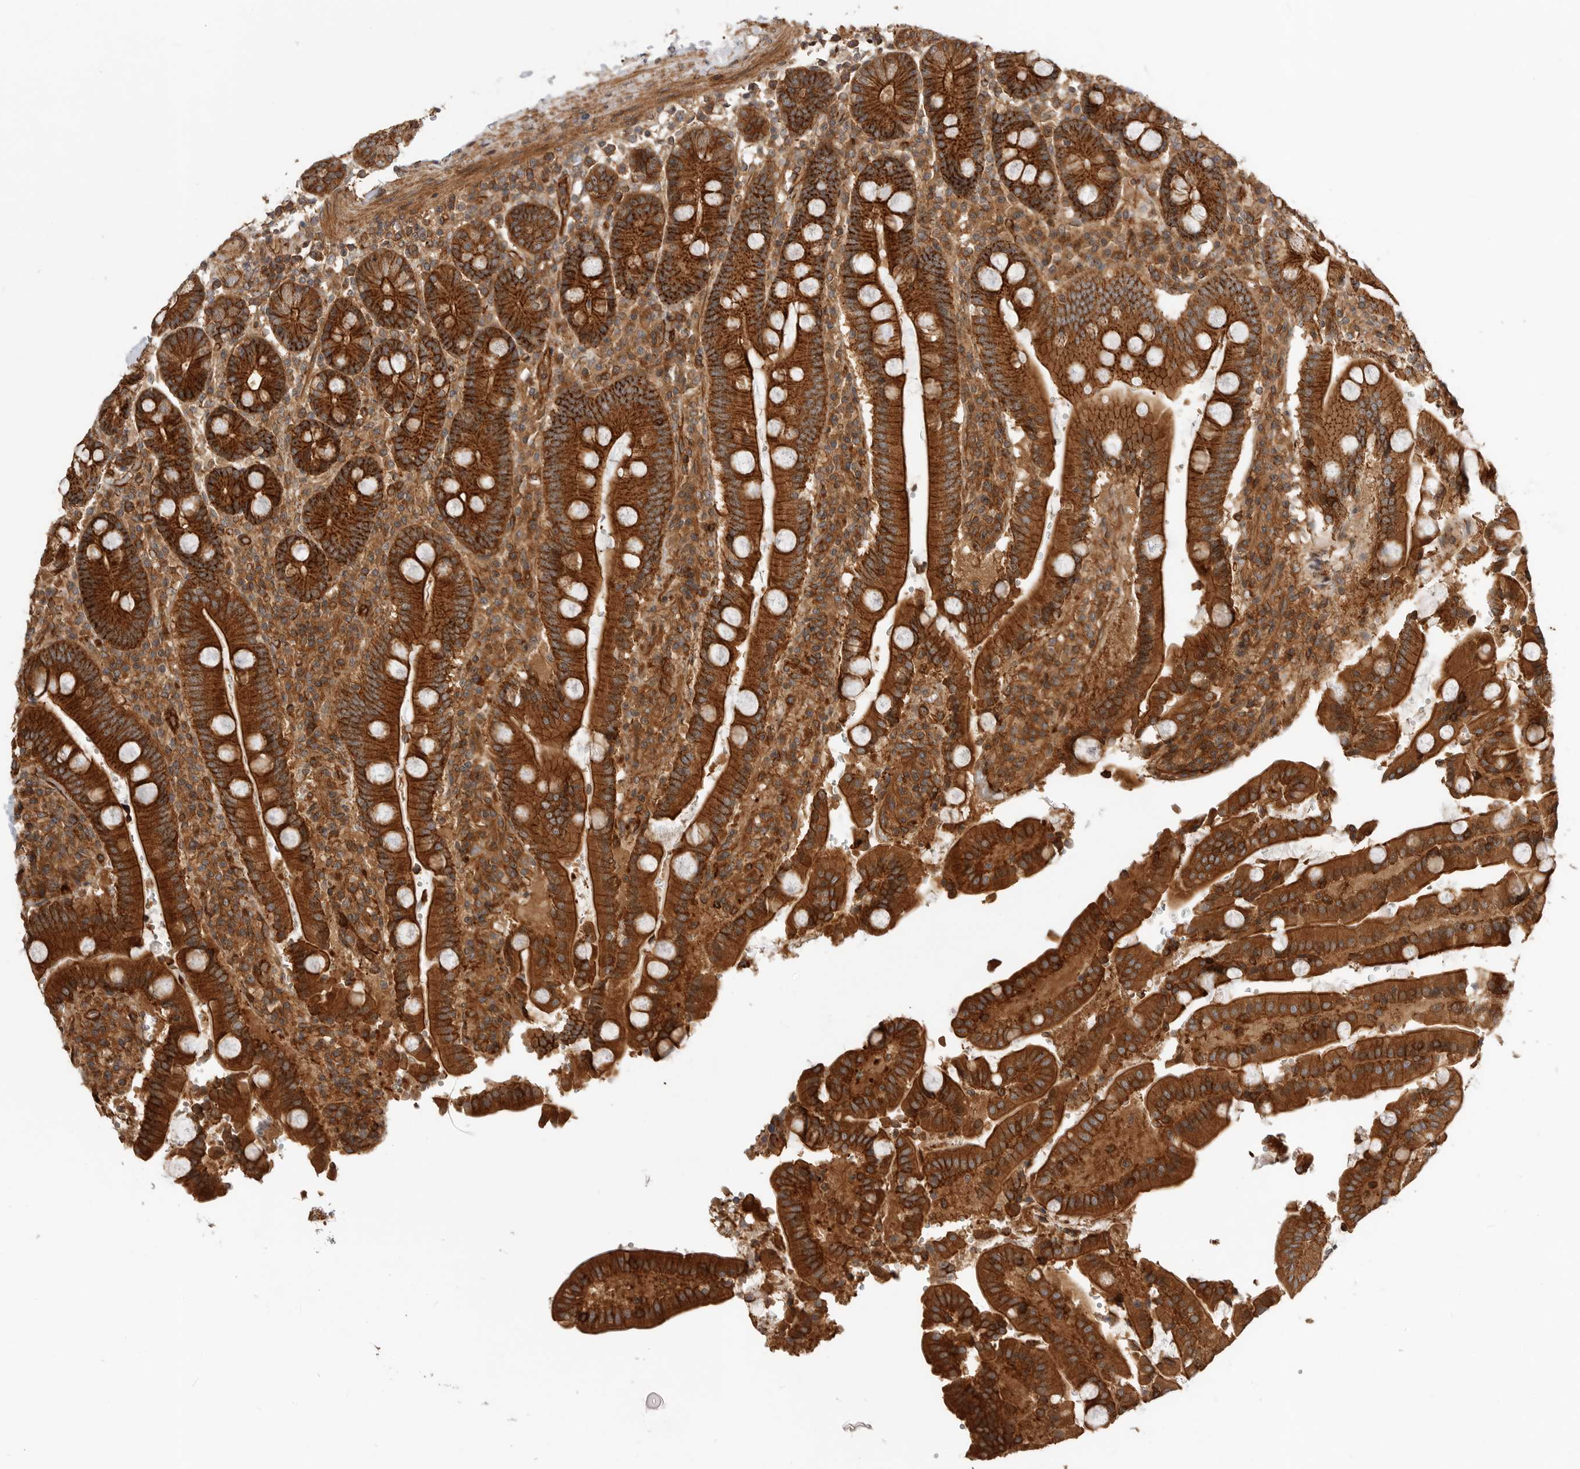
{"staining": {"intensity": "strong", "quantity": ">75%", "location": "cytoplasmic/membranous"}, "tissue": "duodenum", "cell_type": "Glandular cells", "image_type": "normal", "snomed": [{"axis": "morphology", "description": "Normal tissue, NOS"}, {"axis": "topography", "description": "Small intestine, NOS"}], "caption": "Duodenum stained with DAB (3,3'-diaminobenzidine) immunohistochemistry reveals high levels of strong cytoplasmic/membranous positivity in about >75% of glandular cells.", "gene": "GPATCH2", "patient": {"sex": "female", "age": 71}}